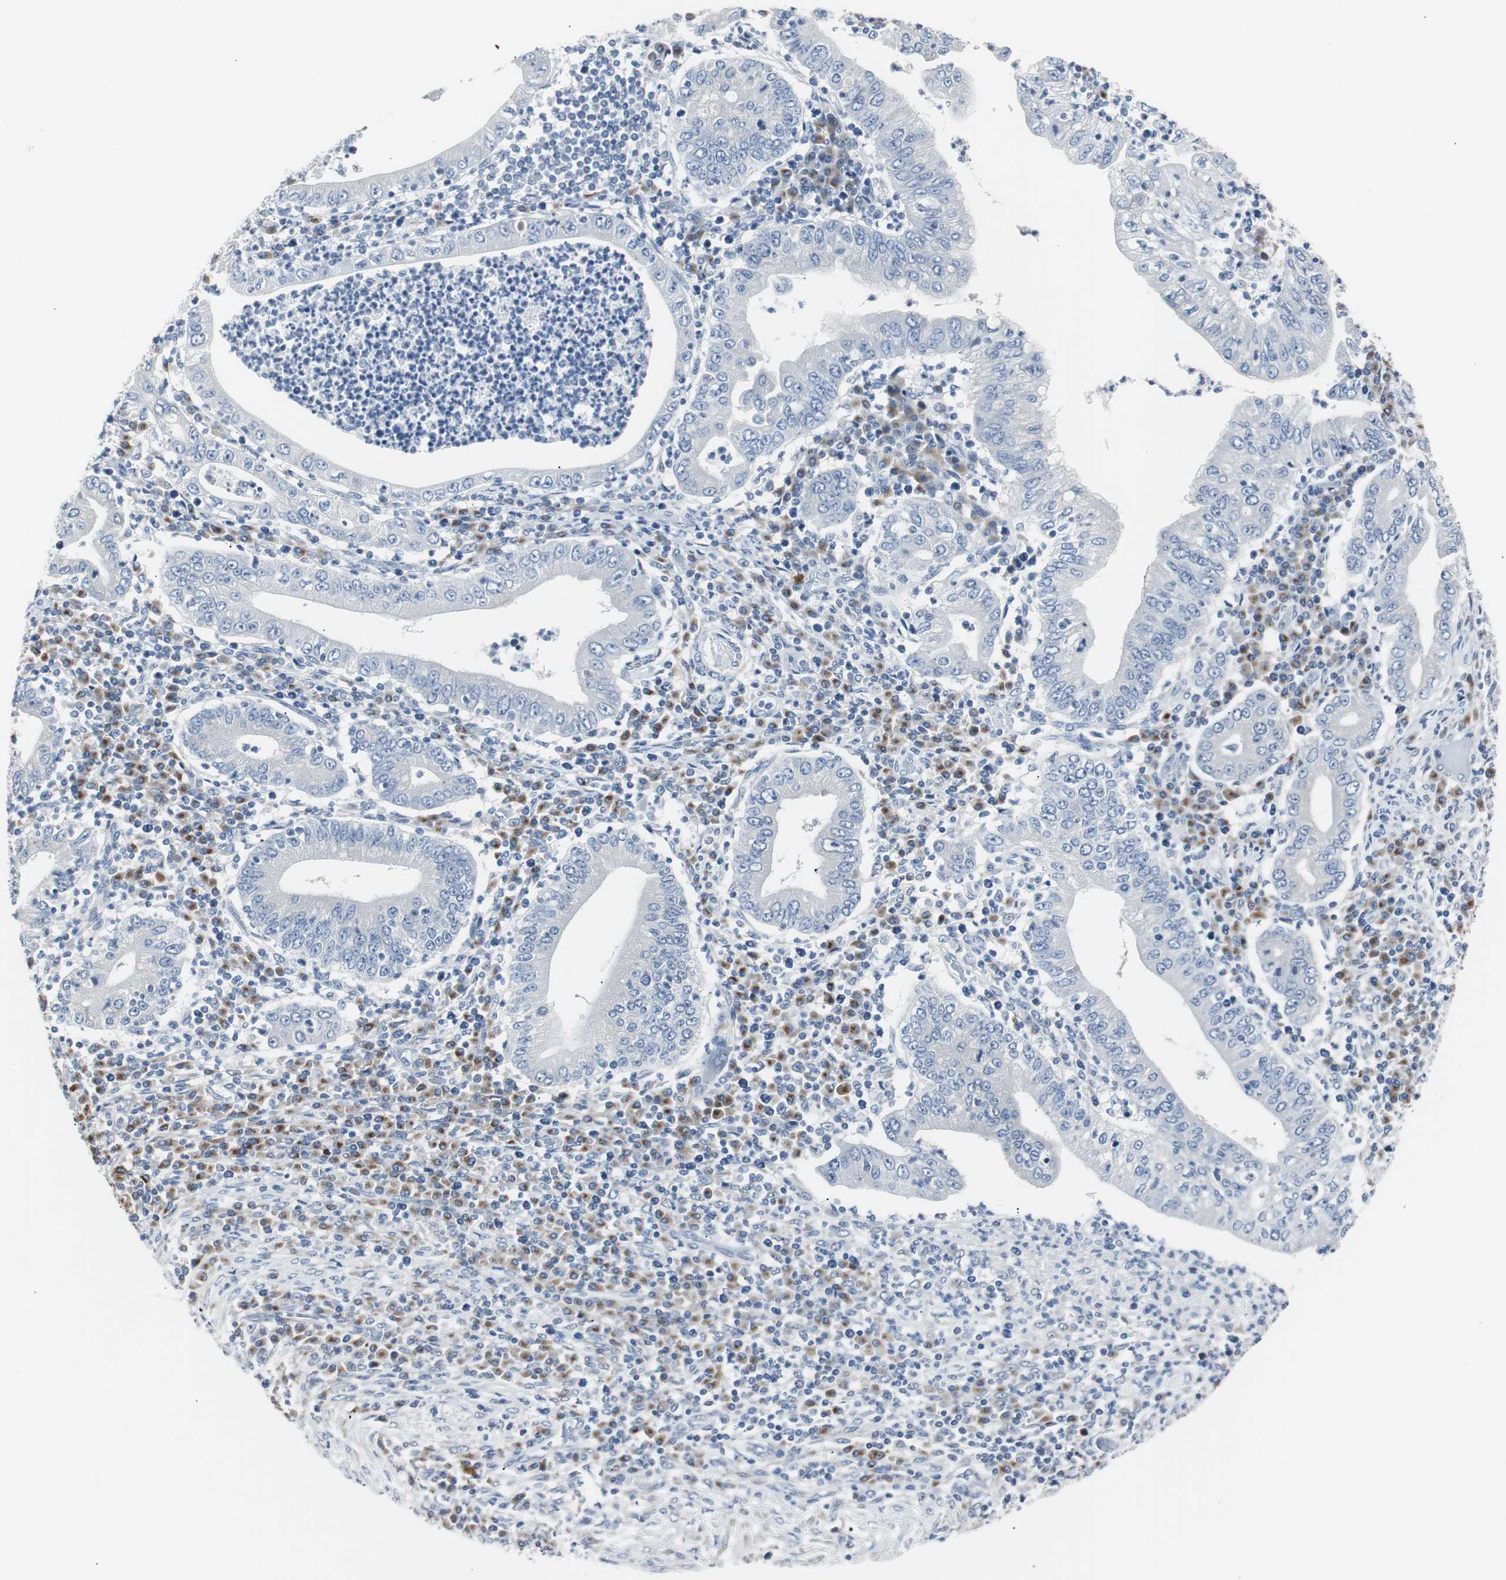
{"staining": {"intensity": "negative", "quantity": "none", "location": "none"}, "tissue": "stomach cancer", "cell_type": "Tumor cells", "image_type": "cancer", "snomed": [{"axis": "morphology", "description": "Normal tissue, NOS"}, {"axis": "morphology", "description": "Adenocarcinoma, NOS"}, {"axis": "topography", "description": "Esophagus"}, {"axis": "topography", "description": "Stomach, upper"}, {"axis": "topography", "description": "Peripheral nerve tissue"}], "caption": "A photomicrograph of stomach cancer (adenocarcinoma) stained for a protein demonstrates no brown staining in tumor cells.", "gene": "SOX30", "patient": {"sex": "male", "age": 62}}